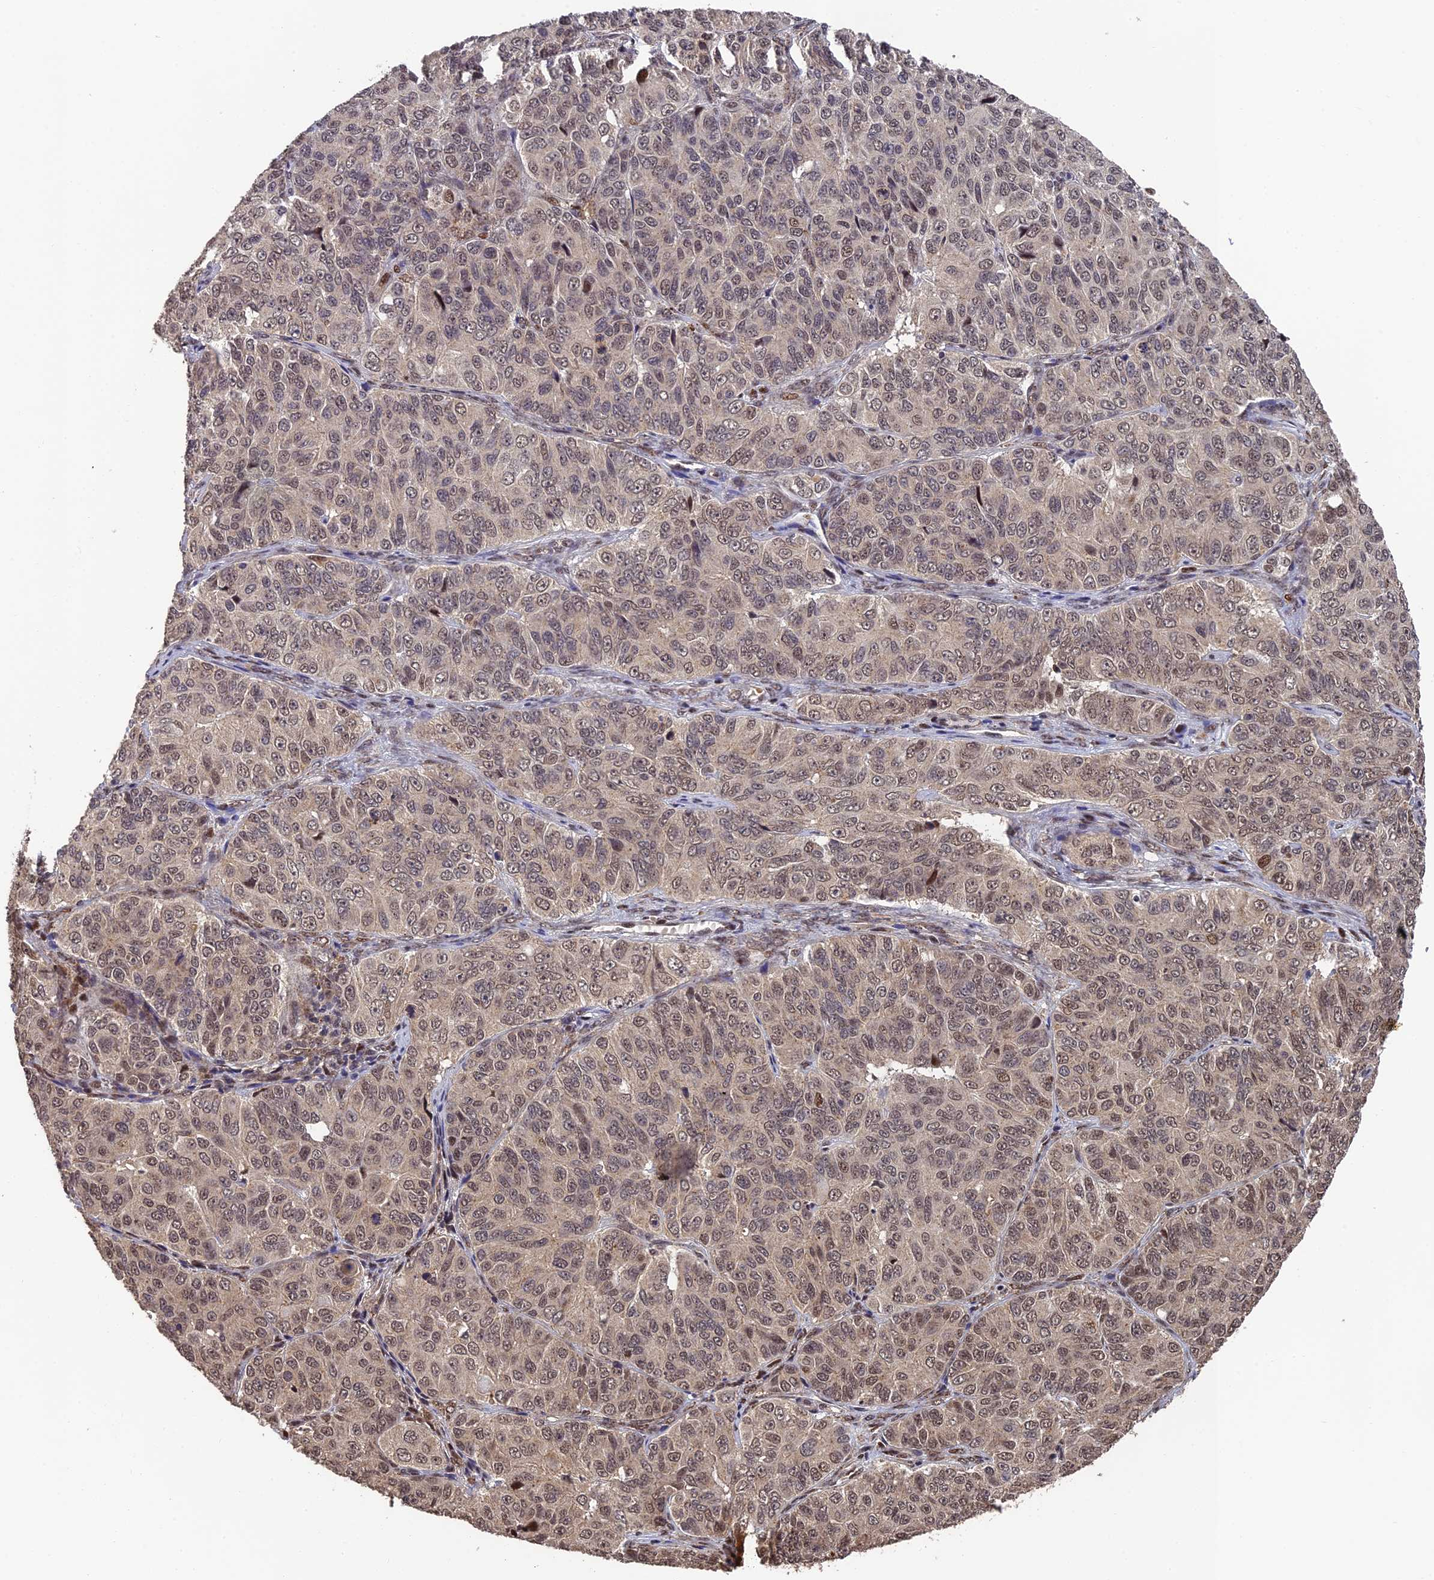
{"staining": {"intensity": "moderate", "quantity": ">75%", "location": "cytoplasmic/membranous,nuclear"}, "tissue": "ovarian cancer", "cell_type": "Tumor cells", "image_type": "cancer", "snomed": [{"axis": "morphology", "description": "Carcinoma, endometroid"}, {"axis": "topography", "description": "Ovary"}], "caption": "Protein analysis of ovarian endometroid carcinoma tissue reveals moderate cytoplasmic/membranous and nuclear expression in approximately >75% of tumor cells.", "gene": "OSBPL1A", "patient": {"sex": "female", "age": 51}}